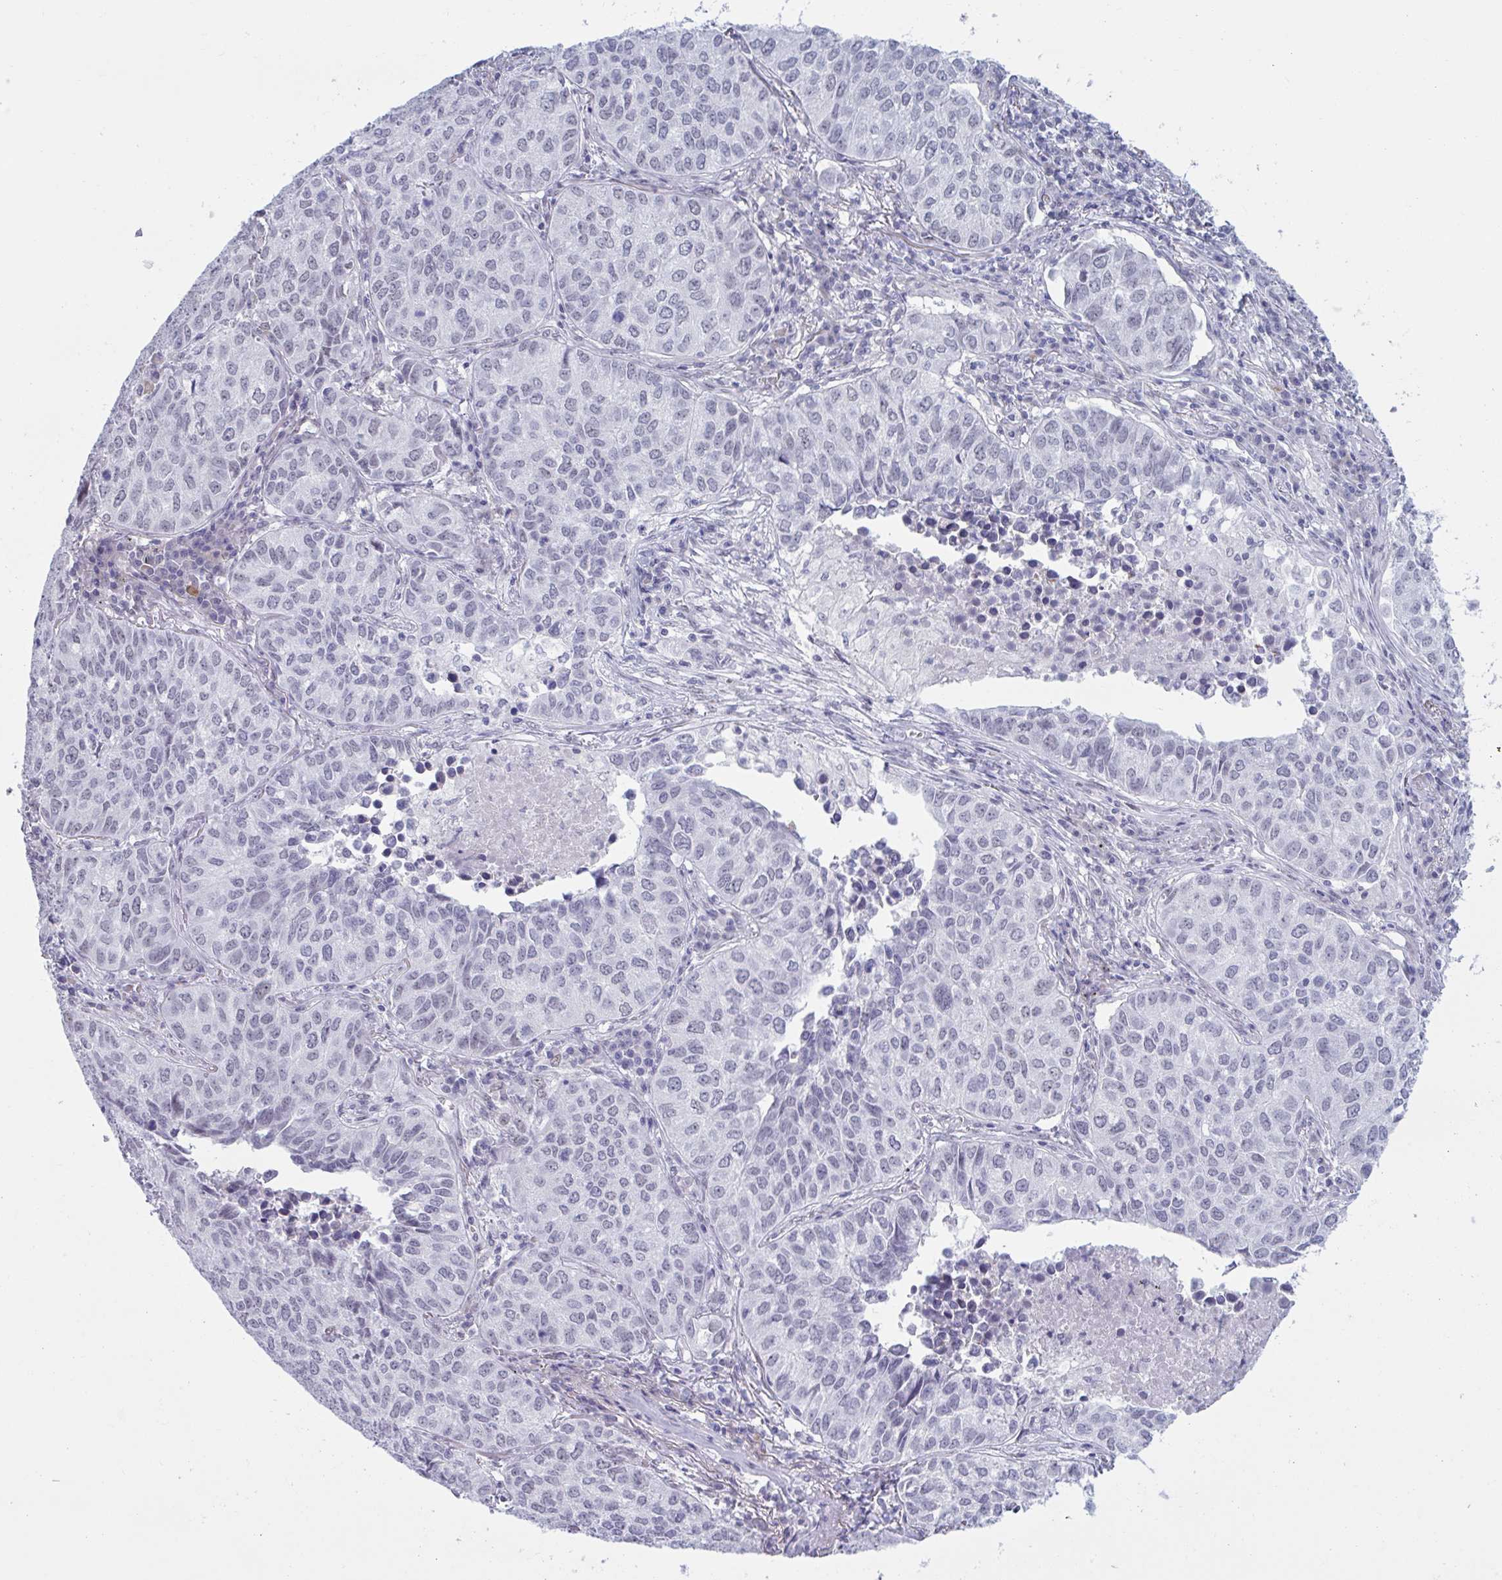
{"staining": {"intensity": "negative", "quantity": "none", "location": "none"}, "tissue": "lung cancer", "cell_type": "Tumor cells", "image_type": "cancer", "snomed": [{"axis": "morphology", "description": "Adenocarcinoma, NOS"}, {"axis": "topography", "description": "Lung"}], "caption": "High power microscopy photomicrograph of an immunohistochemistry photomicrograph of lung adenocarcinoma, revealing no significant positivity in tumor cells. The staining is performed using DAB brown chromogen with nuclei counter-stained in using hematoxylin.", "gene": "MSMB", "patient": {"sex": "female", "age": 50}}